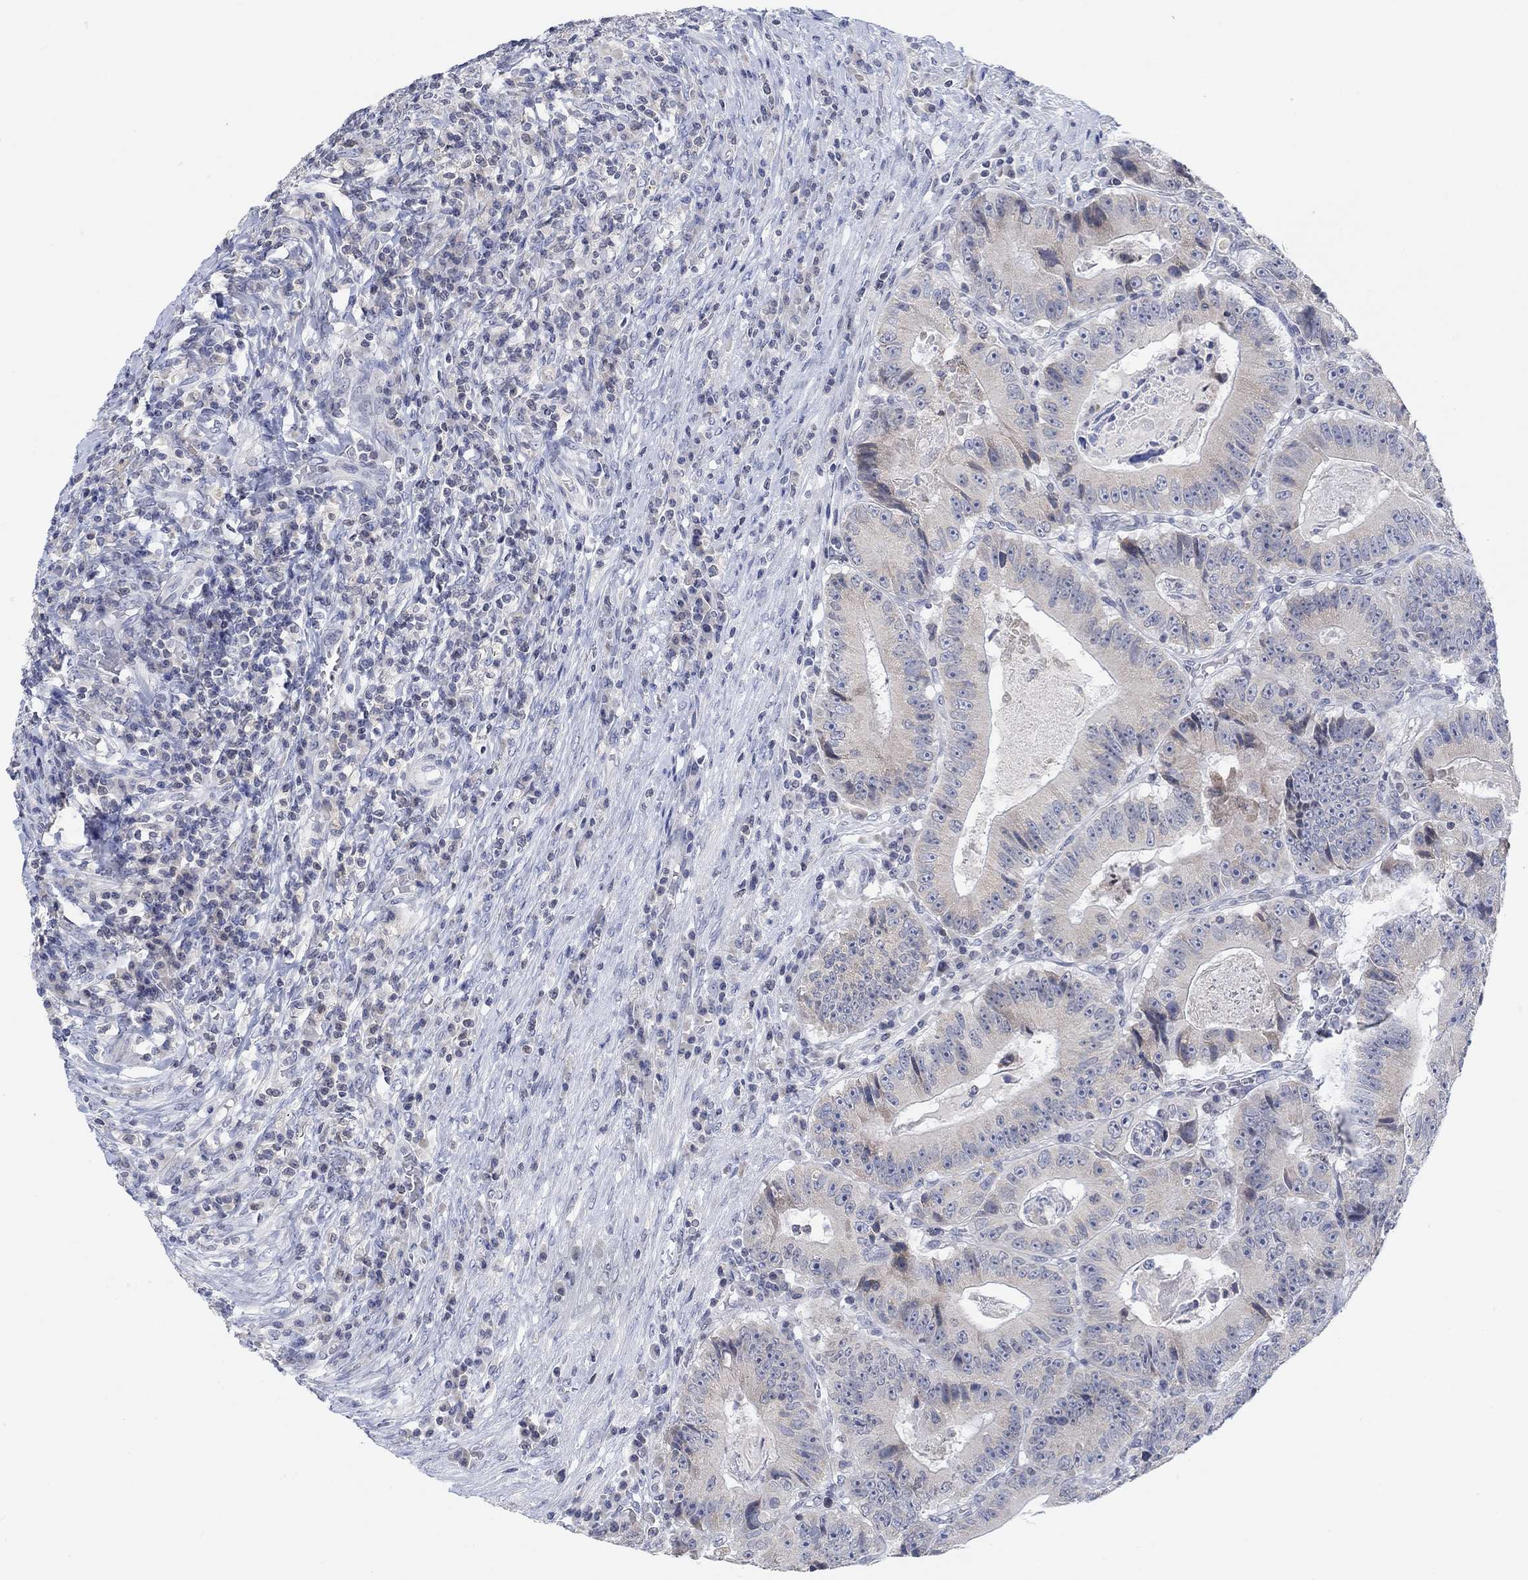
{"staining": {"intensity": "weak", "quantity": "25%-75%", "location": "cytoplasmic/membranous"}, "tissue": "colorectal cancer", "cell_type": "Tumor cells", "image_type": "cancer", "snomed": [{"axis": "morphology", "description": "Adenocarcinoma, NOS"}, {"axis": "topography", "description": "Colon"}], "caption": "A high-resolution micrograph shows immunohistochemistry (IHC) staining of colorectal adenocarcinoma, which shows weak cytoplasmic/membranous expression in approximately 25%-75% of tumor cells. The staining was performed using DAB (3,3'-diaminobenzidine), with brown indicating positive protein expression. Nuclei are stained blue with hematoxylin.", "gene": "ATP6V1E2", "patient": {"sex": "female", "age": 86}}